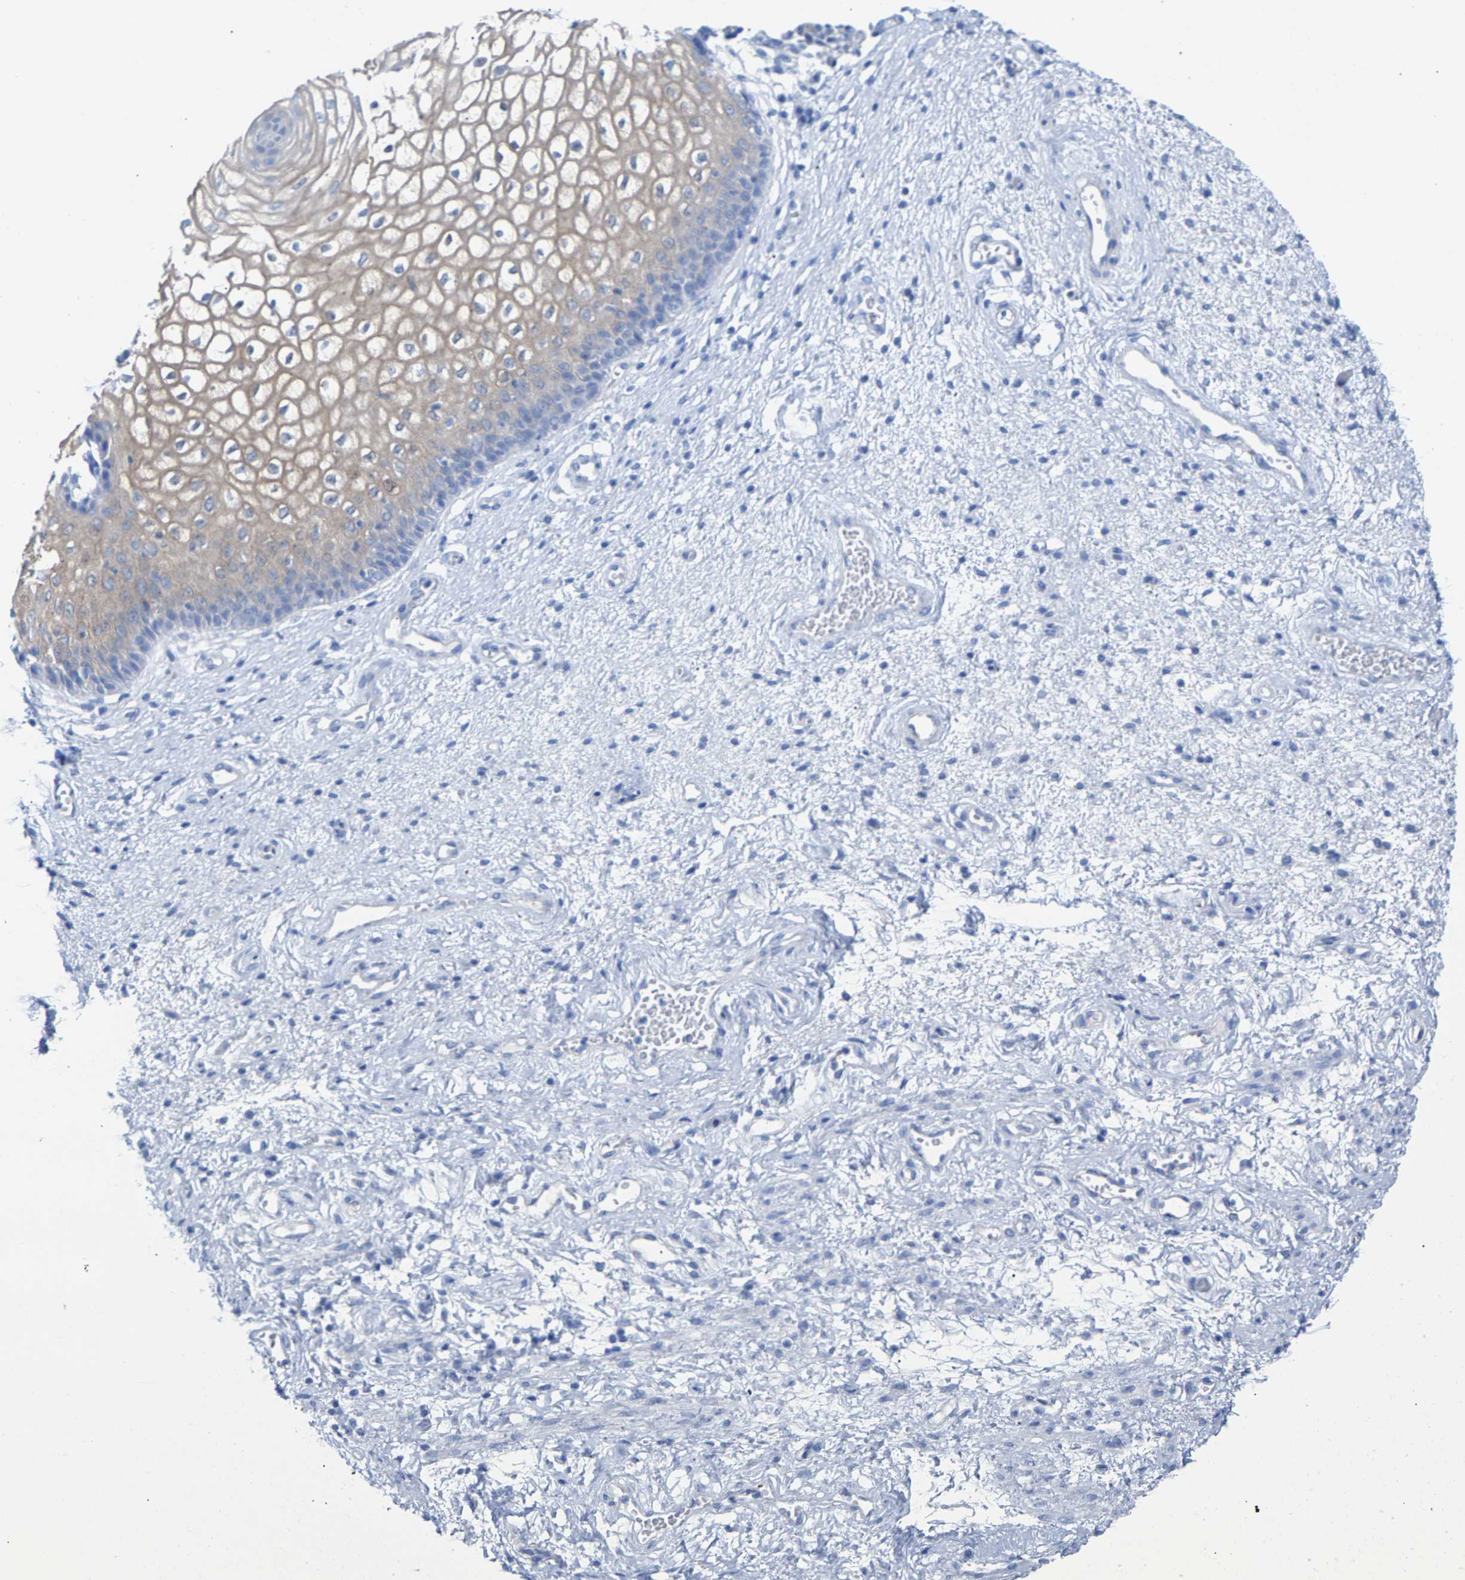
{"staining": {"intensity": "weak", "quantity": "25%-75%", "location": "cytoplasmic/membranous"}, "tissue": "vagina", "cell_type": "Squamous epithelial cells", "image_type": "normal", "snomed": [{"axis": "morphology", "description": "Normal tissue, NOS"}, {"axis": "topography", "description": "Vagina"}], "caption": "IHC of benign human vagina displays low levels of weak cytoplasmic/membranous expression in approximately 25%-75% of squamous epithelial cells.", "gene": "CPA1", "patient": {"sex": "female", "age": 34}}